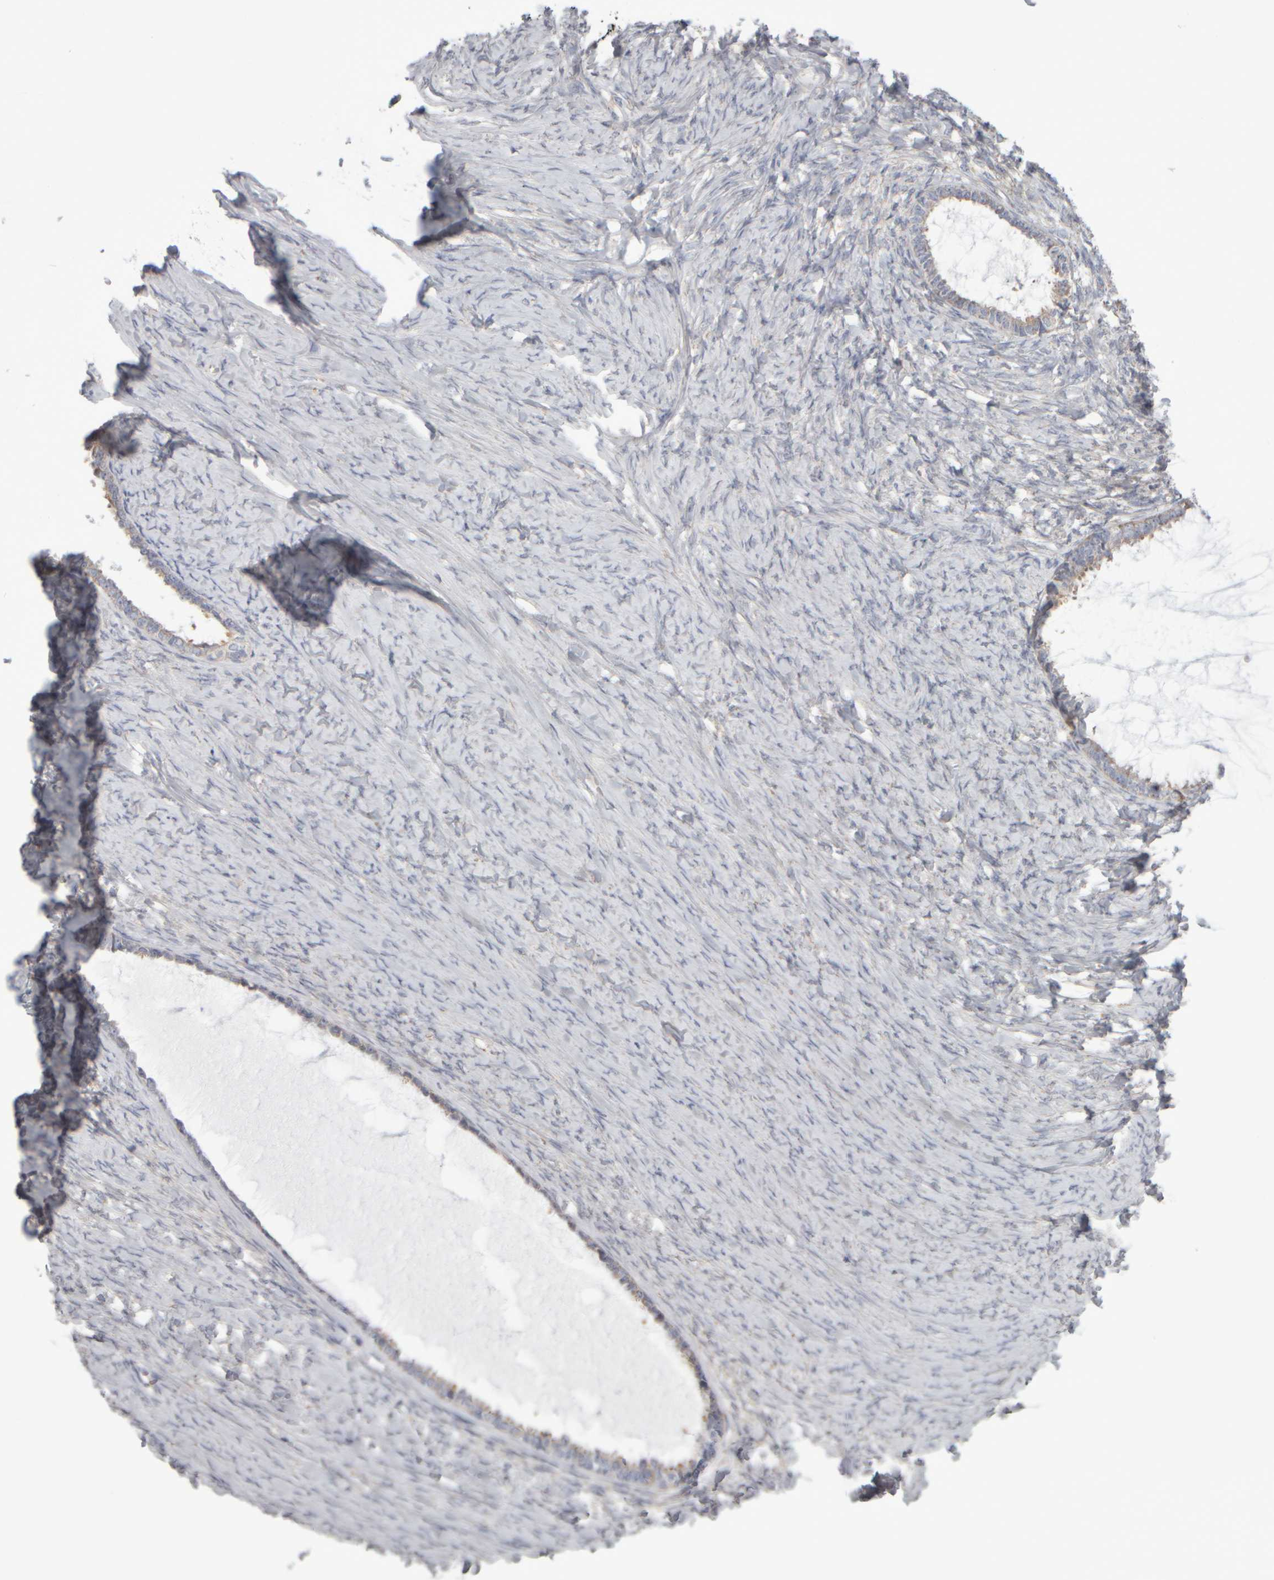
{"staining": {"intensity": "weak", "quantity": "<25%", "location": "cytoplasmic/membranous"}, "tissue": "ovarian cancer", "cell_type": "Tumor cells", "image_type": "cancer", "snomed": [{"axis": "morphology", "description": "Cystadenocarcinoma, serous, NOS"}, {"axis": "topography", "description": "Ovary"}], "caption": "Immunohistochemistry (IHC) of human ovarian cancer (serous cystadenocarcinoma) exhibits no staining in tumor cells.", "gene": "SCO1", "patient": {"sex": "female", "age": 79}}